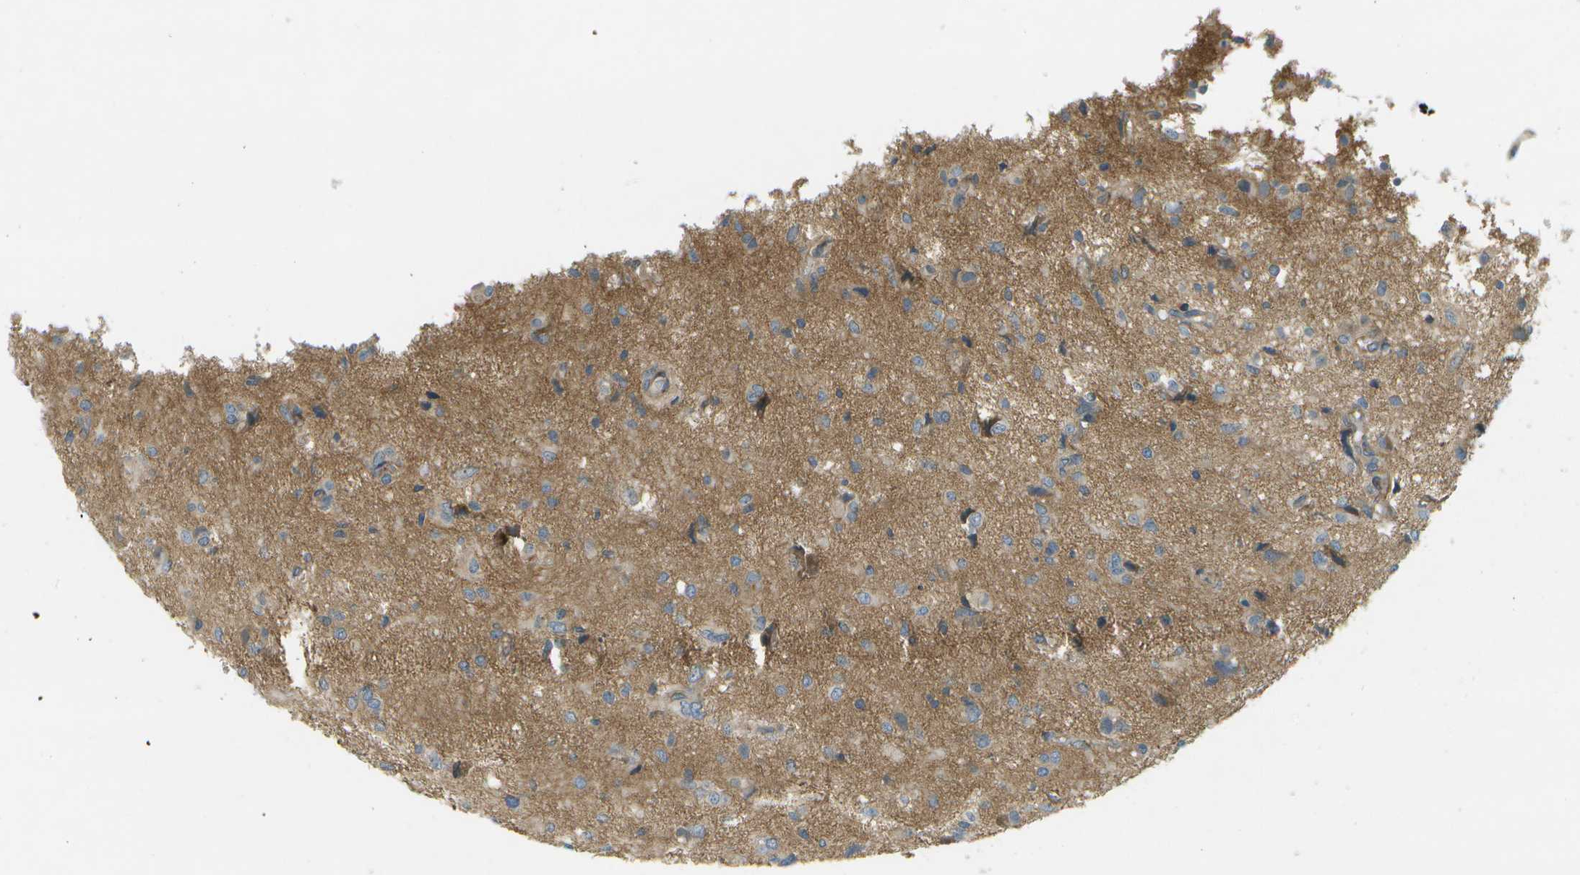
{"staining": {"intensity": "moderate", "quantity": ">75%", "location": "cytoplasmic/membranous"}, "tissue": "glioma", "cell_type": "Tumor cells", "image_type": "cancer", "snomed": [{"axis": "morphology", "description": "Glioma, malignant, High grade"}, {"axis": "topography", "description": "Brain"}], "caption": "Immunohistochemical staining of malignant glioma (high-grade) exhibits medium levels of moderate cytoplasmic/membranous protein expression in about >75% of tumor cells. (DAB IHC, brown staining for protein, blue staining for nuclei).", "gene": "WNK2", "patient": {"sex": "female", "age": 59}}